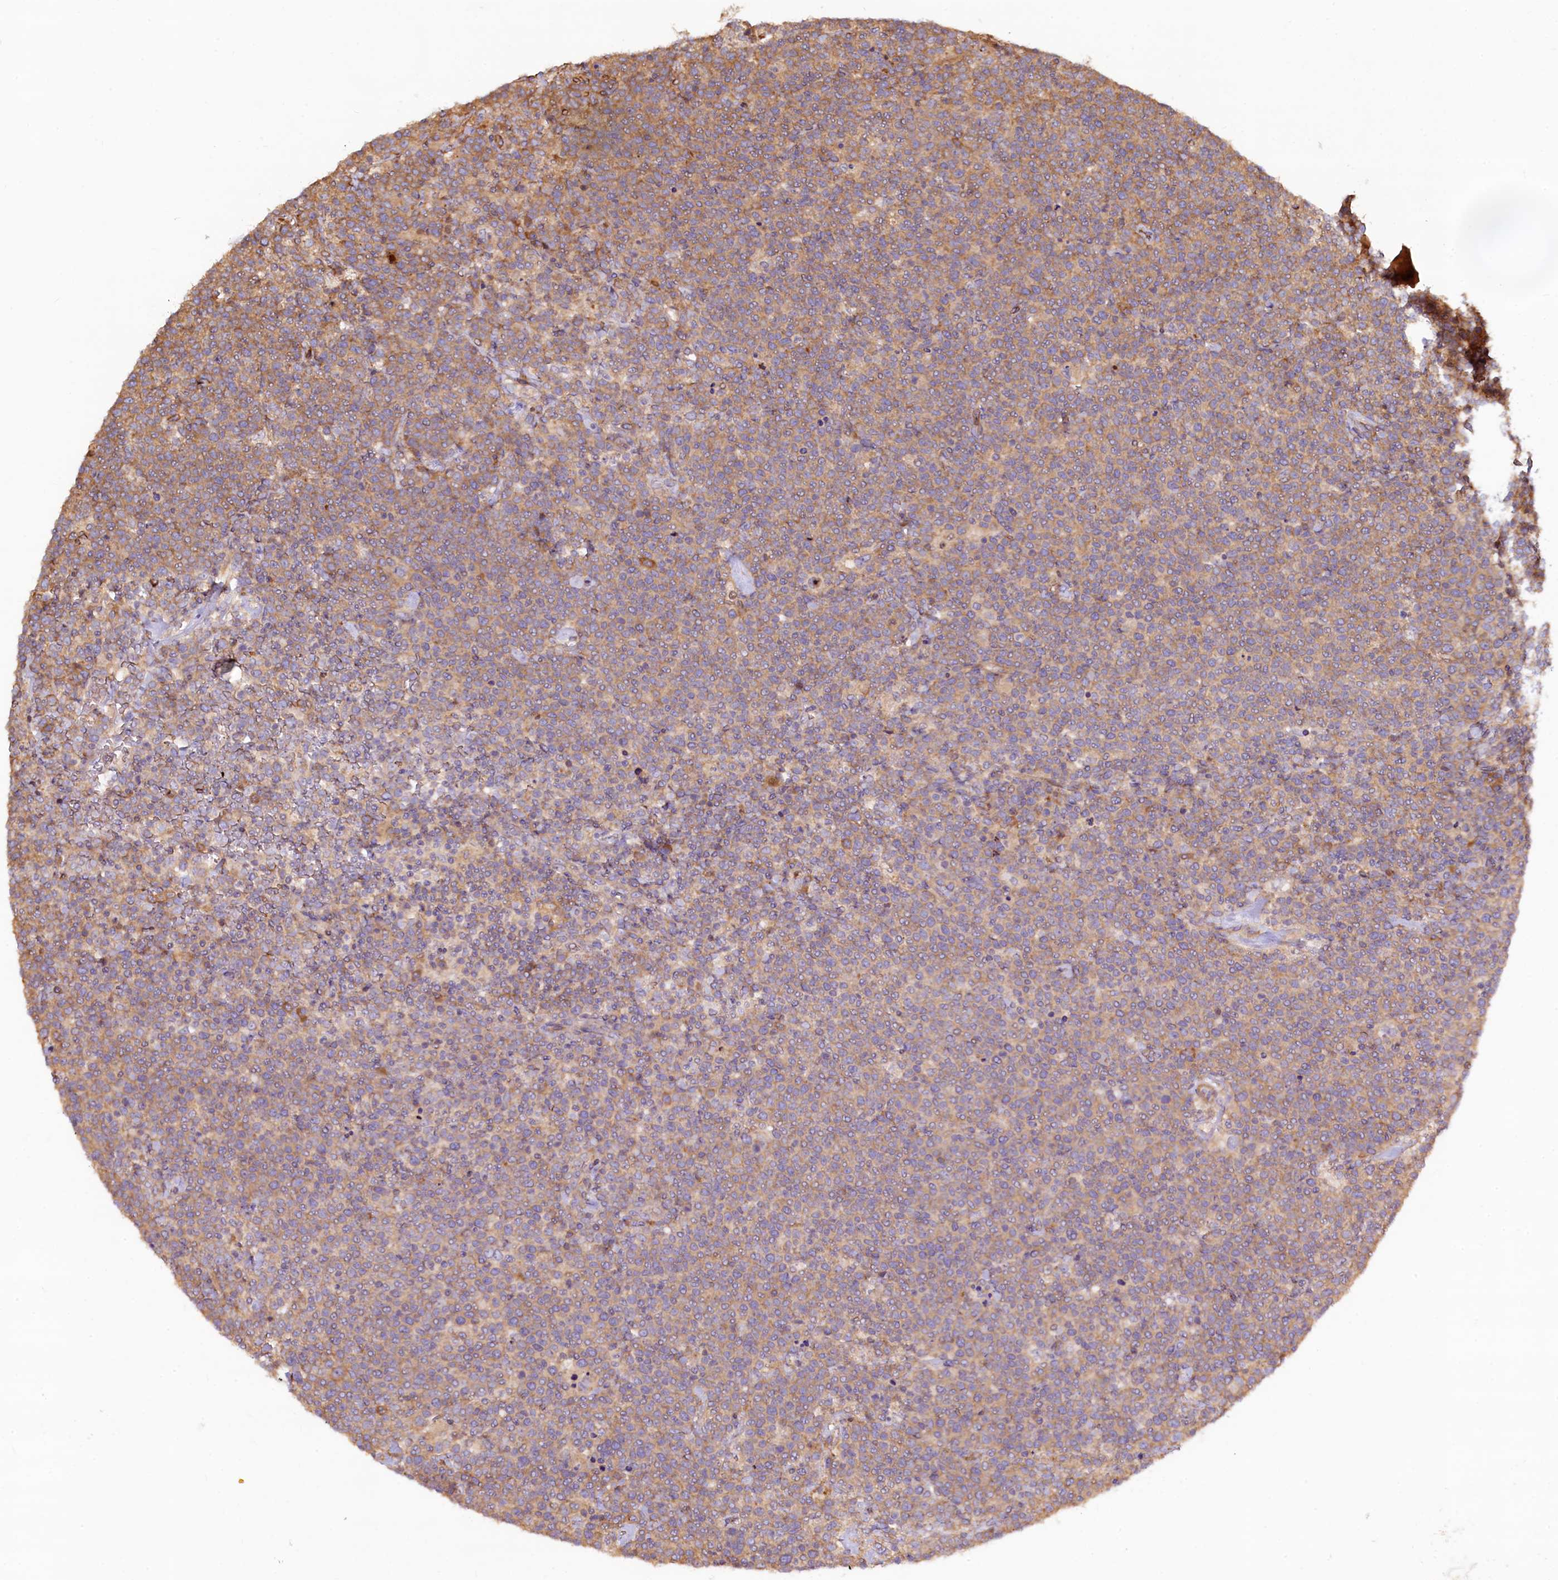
{"staining": {"intensity": "moderate", "quantity": "25%-75%", "location": "cytoplasmic/membranous"}, "tissue": "lymphoma", "cell_type": "Tumor cells", "image_type": "cancer", "snomed": [{"axis": "morphology", "description": "Malignant lymphoma, non-Hodgkin's type, High grade"}, {"axis": "topography", "description": "Lymph node"}], "caption": "Immunohistochemical staining of lymphoma exhibits moderate cytoplasmic/membranous protein expression in approximately 25%-75% of tumor cells.", "gene": "KLHDC4", "patient": {"sex": "male", "age": 61}}